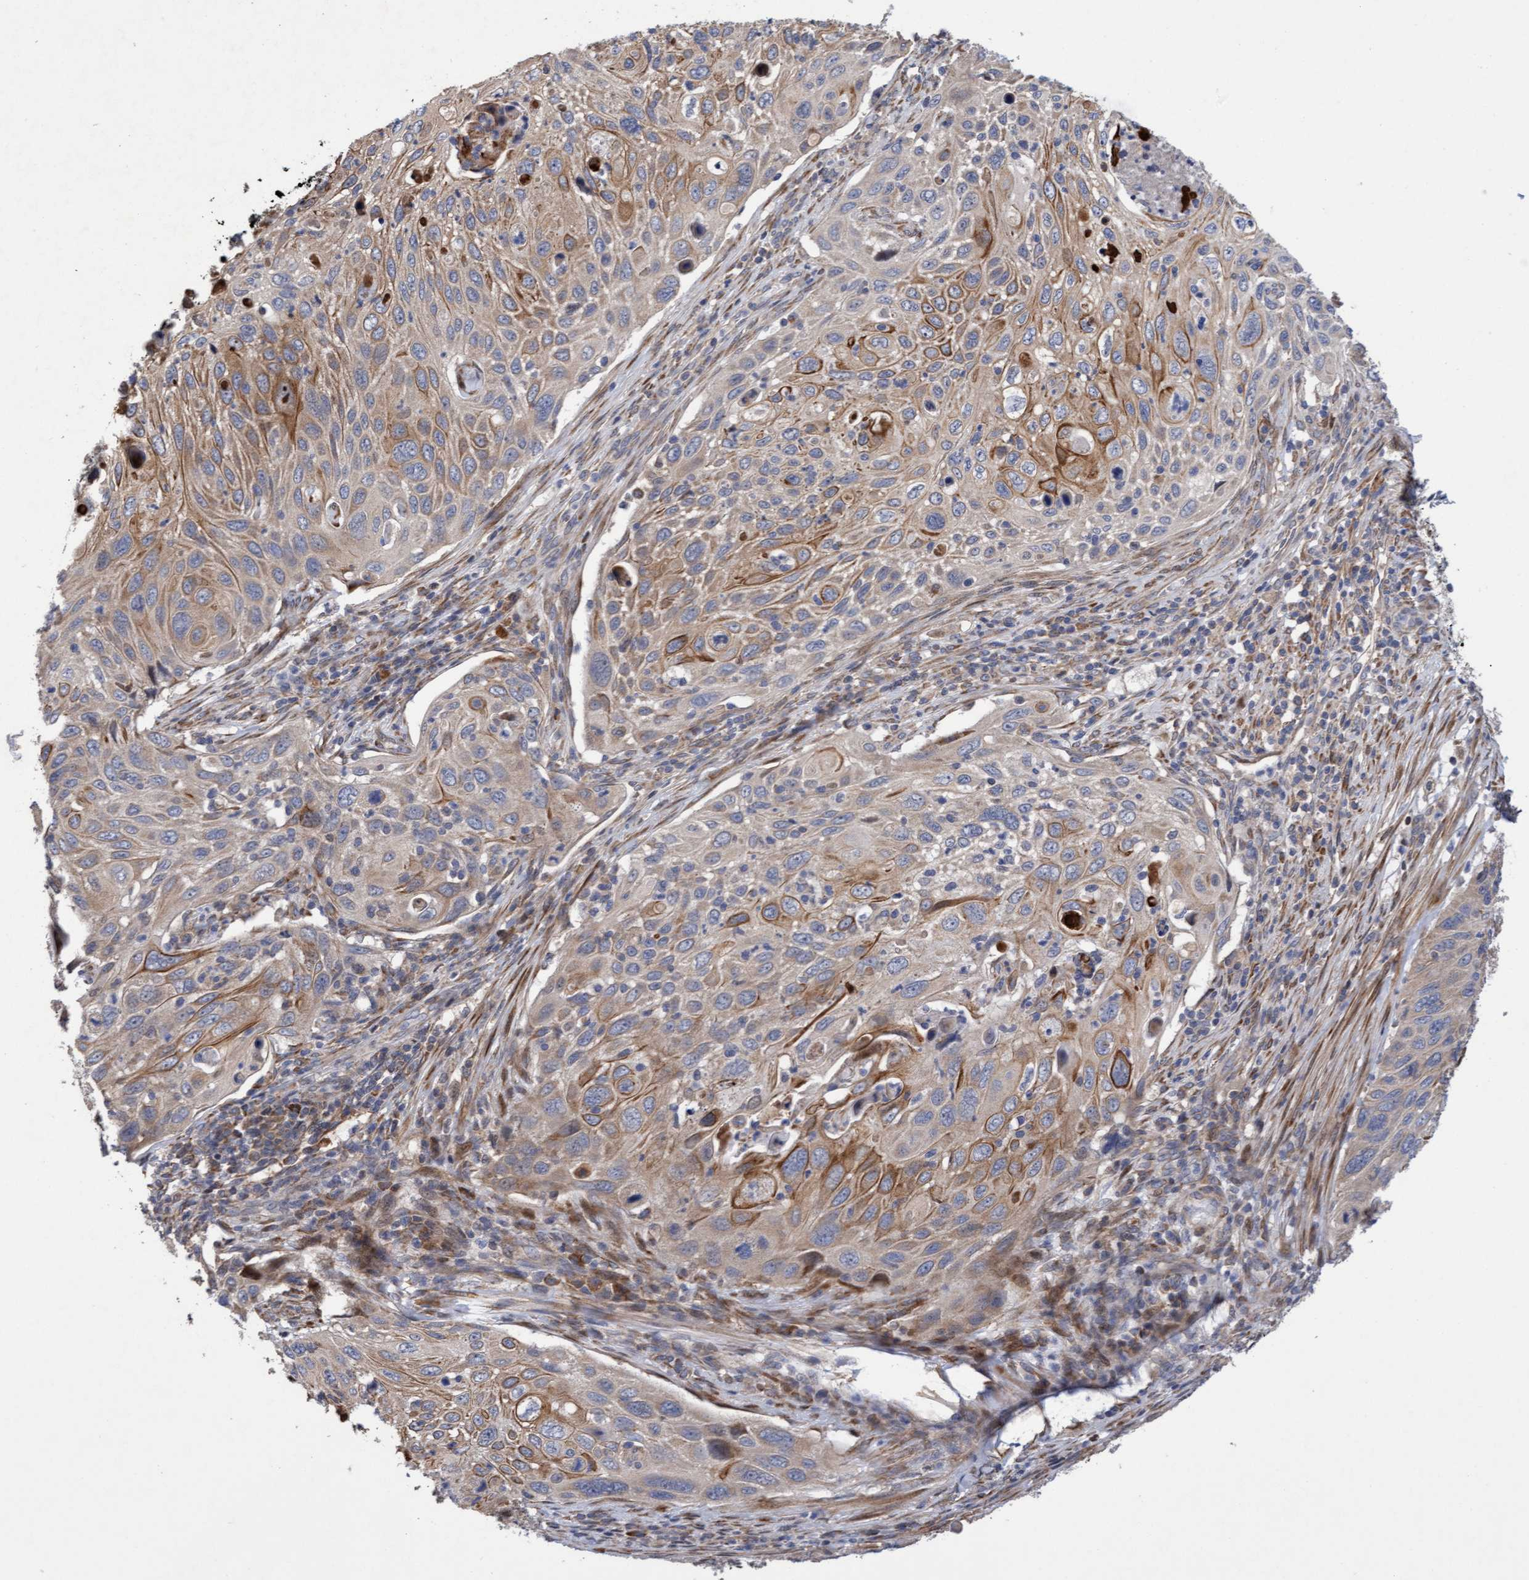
{"staining": {"intensity": "moderate", "quantity": "25%-75%", "location": "cytoplasmic/membranous"}, "tissue": "cervical cancer", "cell_type": "Tumor cells", "image_type": "cancer", "snomed": [{"axis": "morphology", "description": "Squamous cell carcinoma, NOS"}, {"axis": "topography", "description": "Cervix"}], "caption": "A brown stain highlights moderate cytoplasmic/membranous positivity of a protein in human cervical squamous cell carcinoma tumor cells.", "gene": "ELP5", "patient": {"sex": "female", "age": 70}}